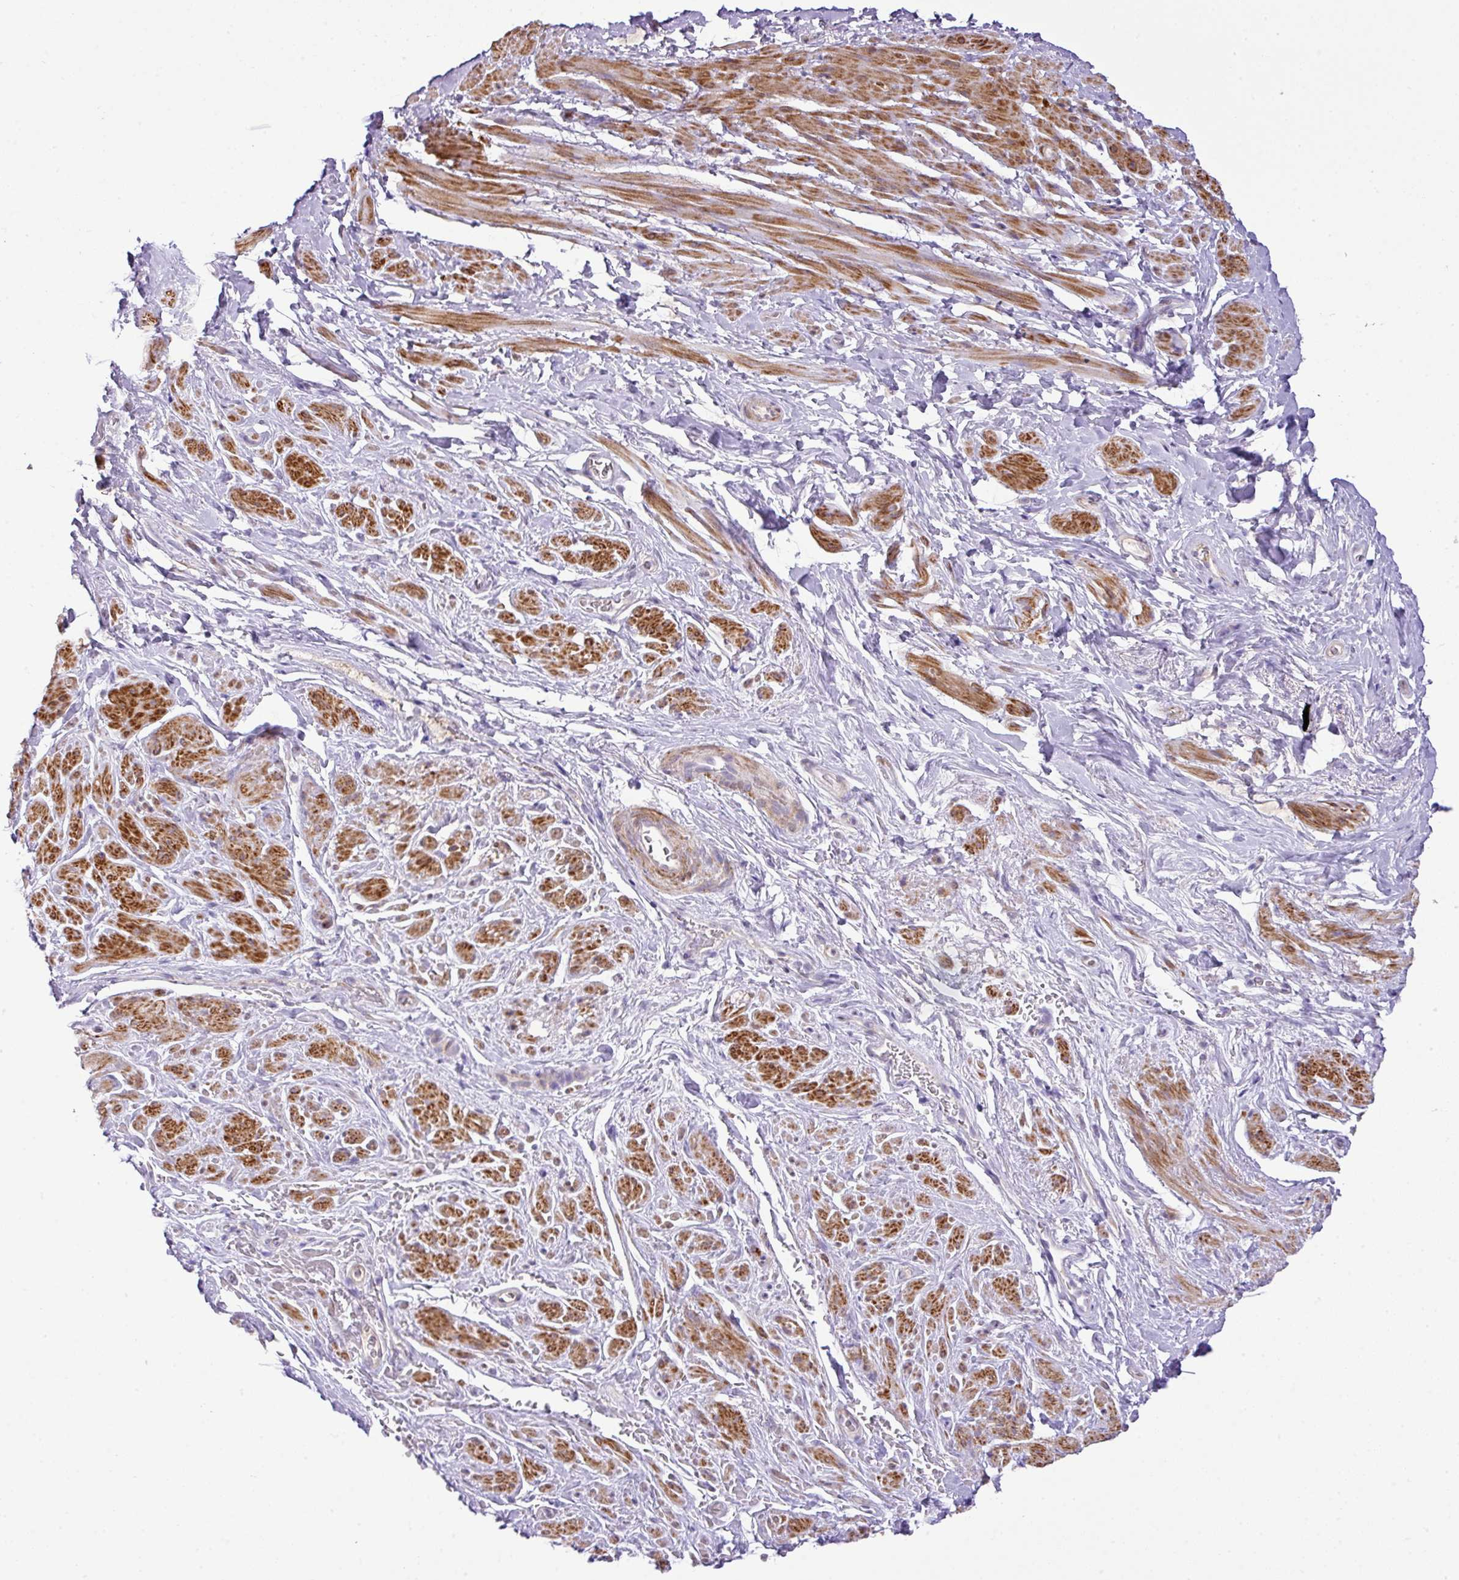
{"staining": {"intensity": "moderate", "quantity": "25%-75%", "location": "cytoplasmic/membranous"}, "tissue": "smooth muscle", "cell_type": "Smooth muscle cells", "image_type": "normal", "snomed": [{"axis": "morphology", "description": "Normal tissue, NOS"}, {"axis": "topography", "description": "Smooth muscle"}, {"axis": "topography", "description": "Peripheral nerve tissue"}], "caption": "Moderate cytoplasmic/membranous expression is identified in about 25%-75% of smooth muscle cells in normal smooth muscle. (brown staining indicates protein expression, while blue staining denotes nuclei).", "gene": "DIP2A", "patient": {"sex": "male", "age": 69}}